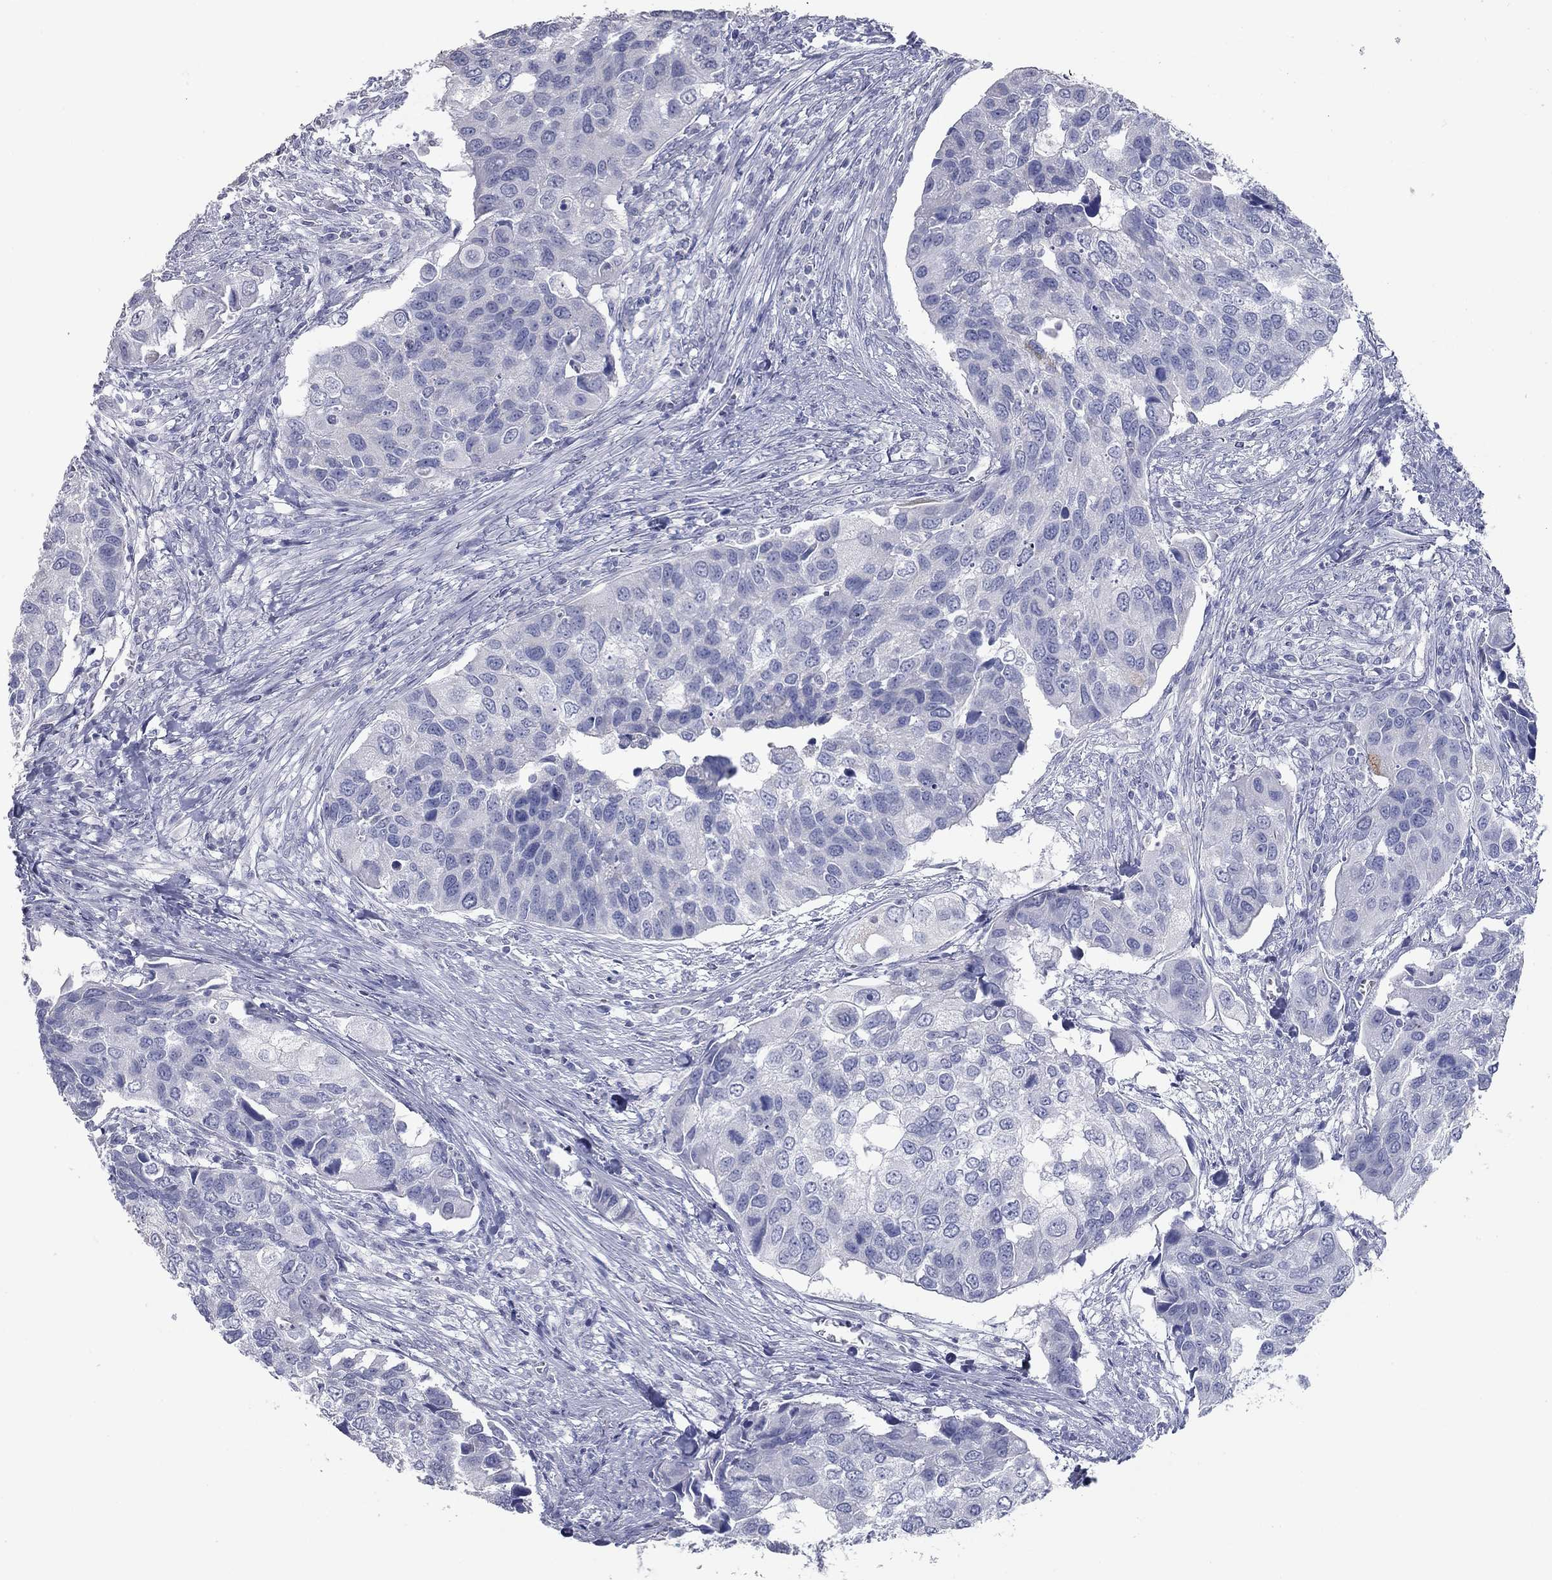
{"staining": {"intensity": "negative", "quantity": "none", "location": "none"}, "tissue": "urothelial cancer", "cell_type": "Tumor cells", "image_type": "cancer", "snomed": [{"axis": "morphology", "description": "Urothelial carcinoma, High grade"}, {"axis": "topography", "description": "Urinary bladder"}], "caption": "Urothelial carcinoma (high-grade) was stained to show a protein in brown. There is no significant staining in tumor cells.", "gene": "TAC1", "patient": {"sex": "male", "age": 60}}